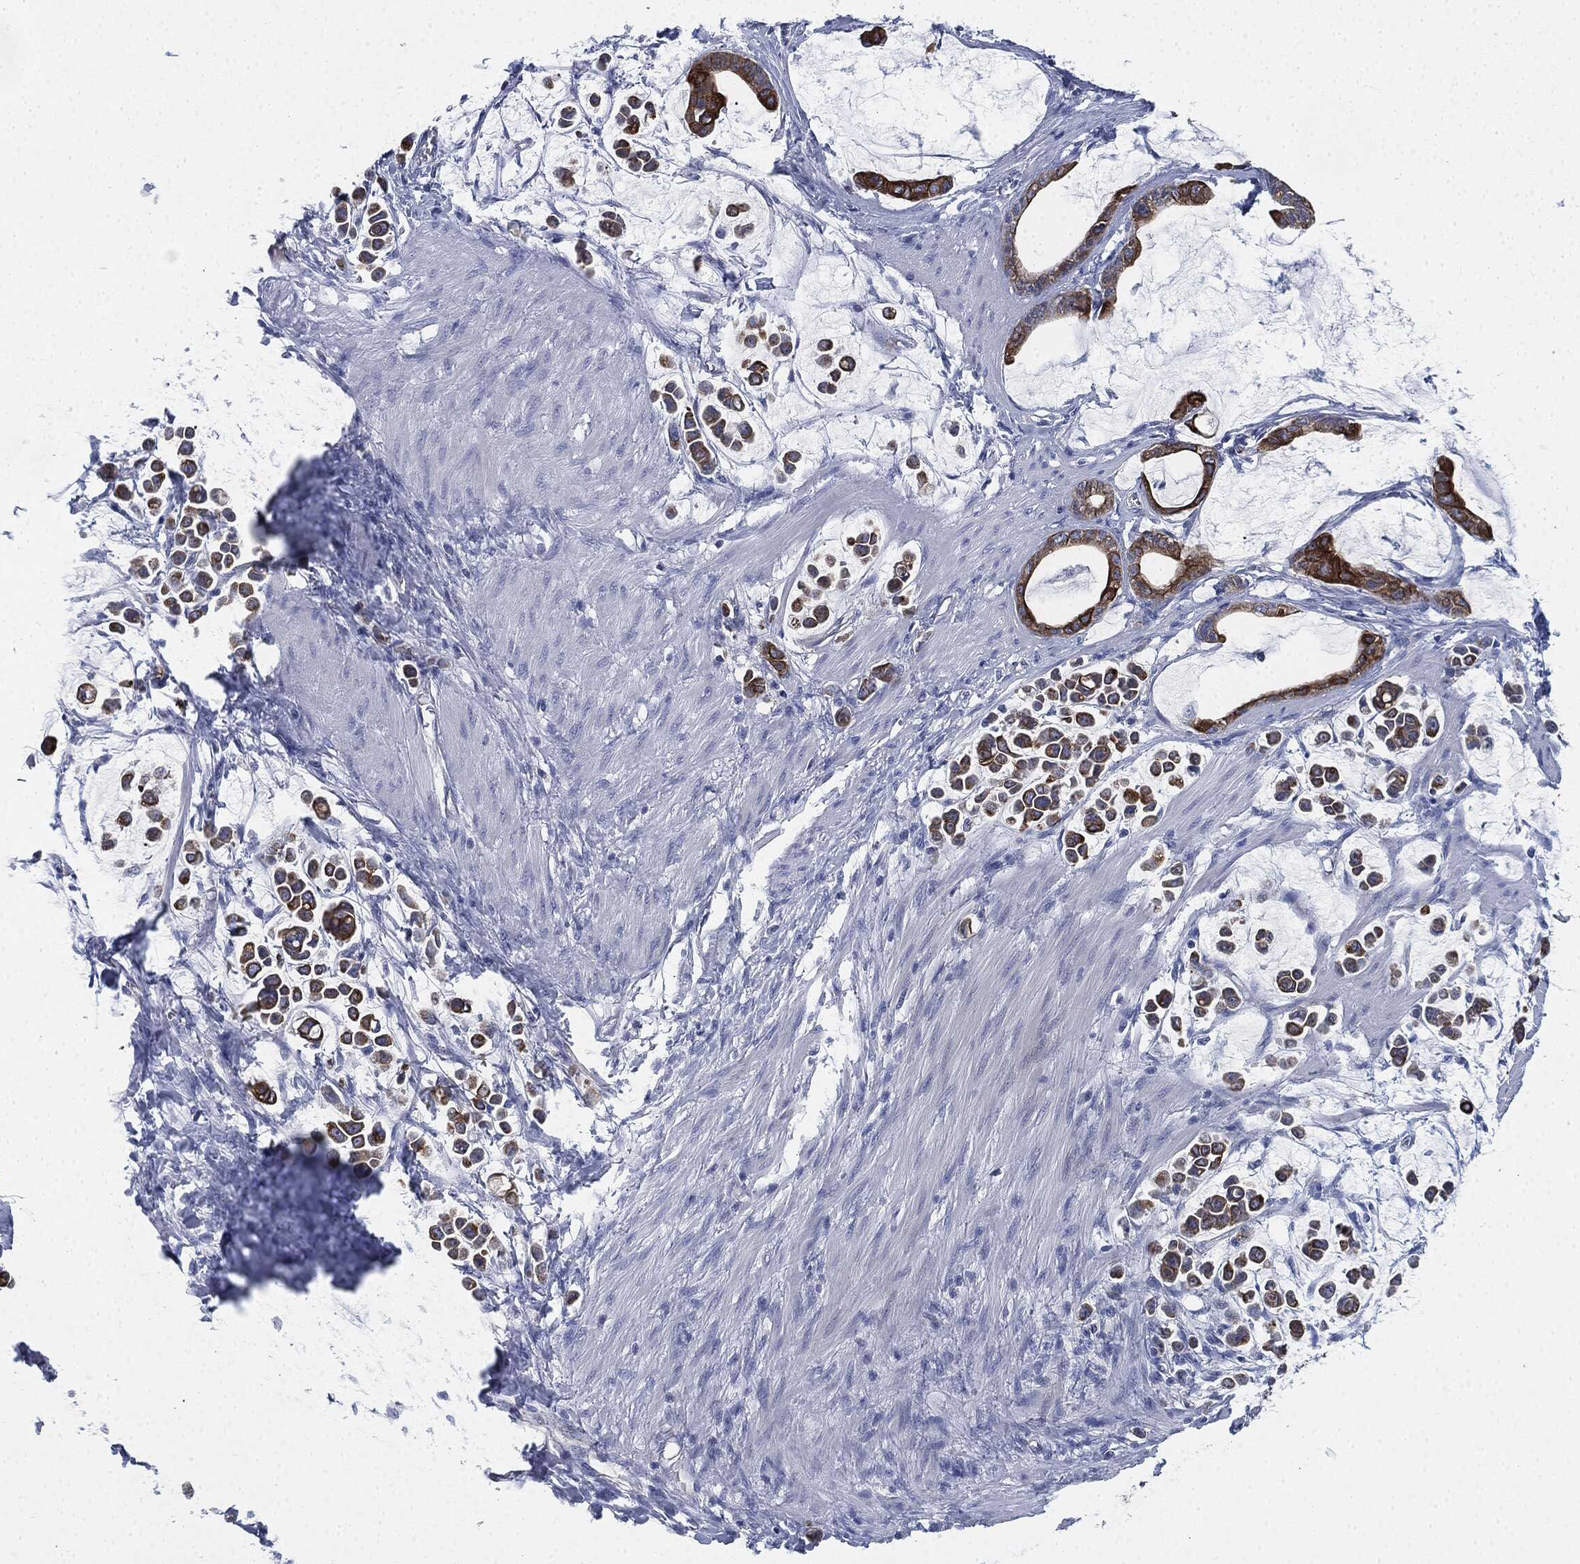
{"staining": {"intensity": "moderate", "quantity": ">75%", "location": "cytoplasmic/membranous"}, "tissue": "stomach cancer", "cell_type": "Tumor cells", "image_type": "cancer", "snomed": [{"axis": "morphology", "description": "Adenocarcinoma, NOS"}, {"axis": "topography", "description": "Stomach"}], "caption": "A brown stain highlights moderate cytoplasmic/membranous positivity of a protein in adenocarcinoma (stomach) tumor cells.", "gene": "SHROOM2", "patient": {"sex": "male", "age": 82}}